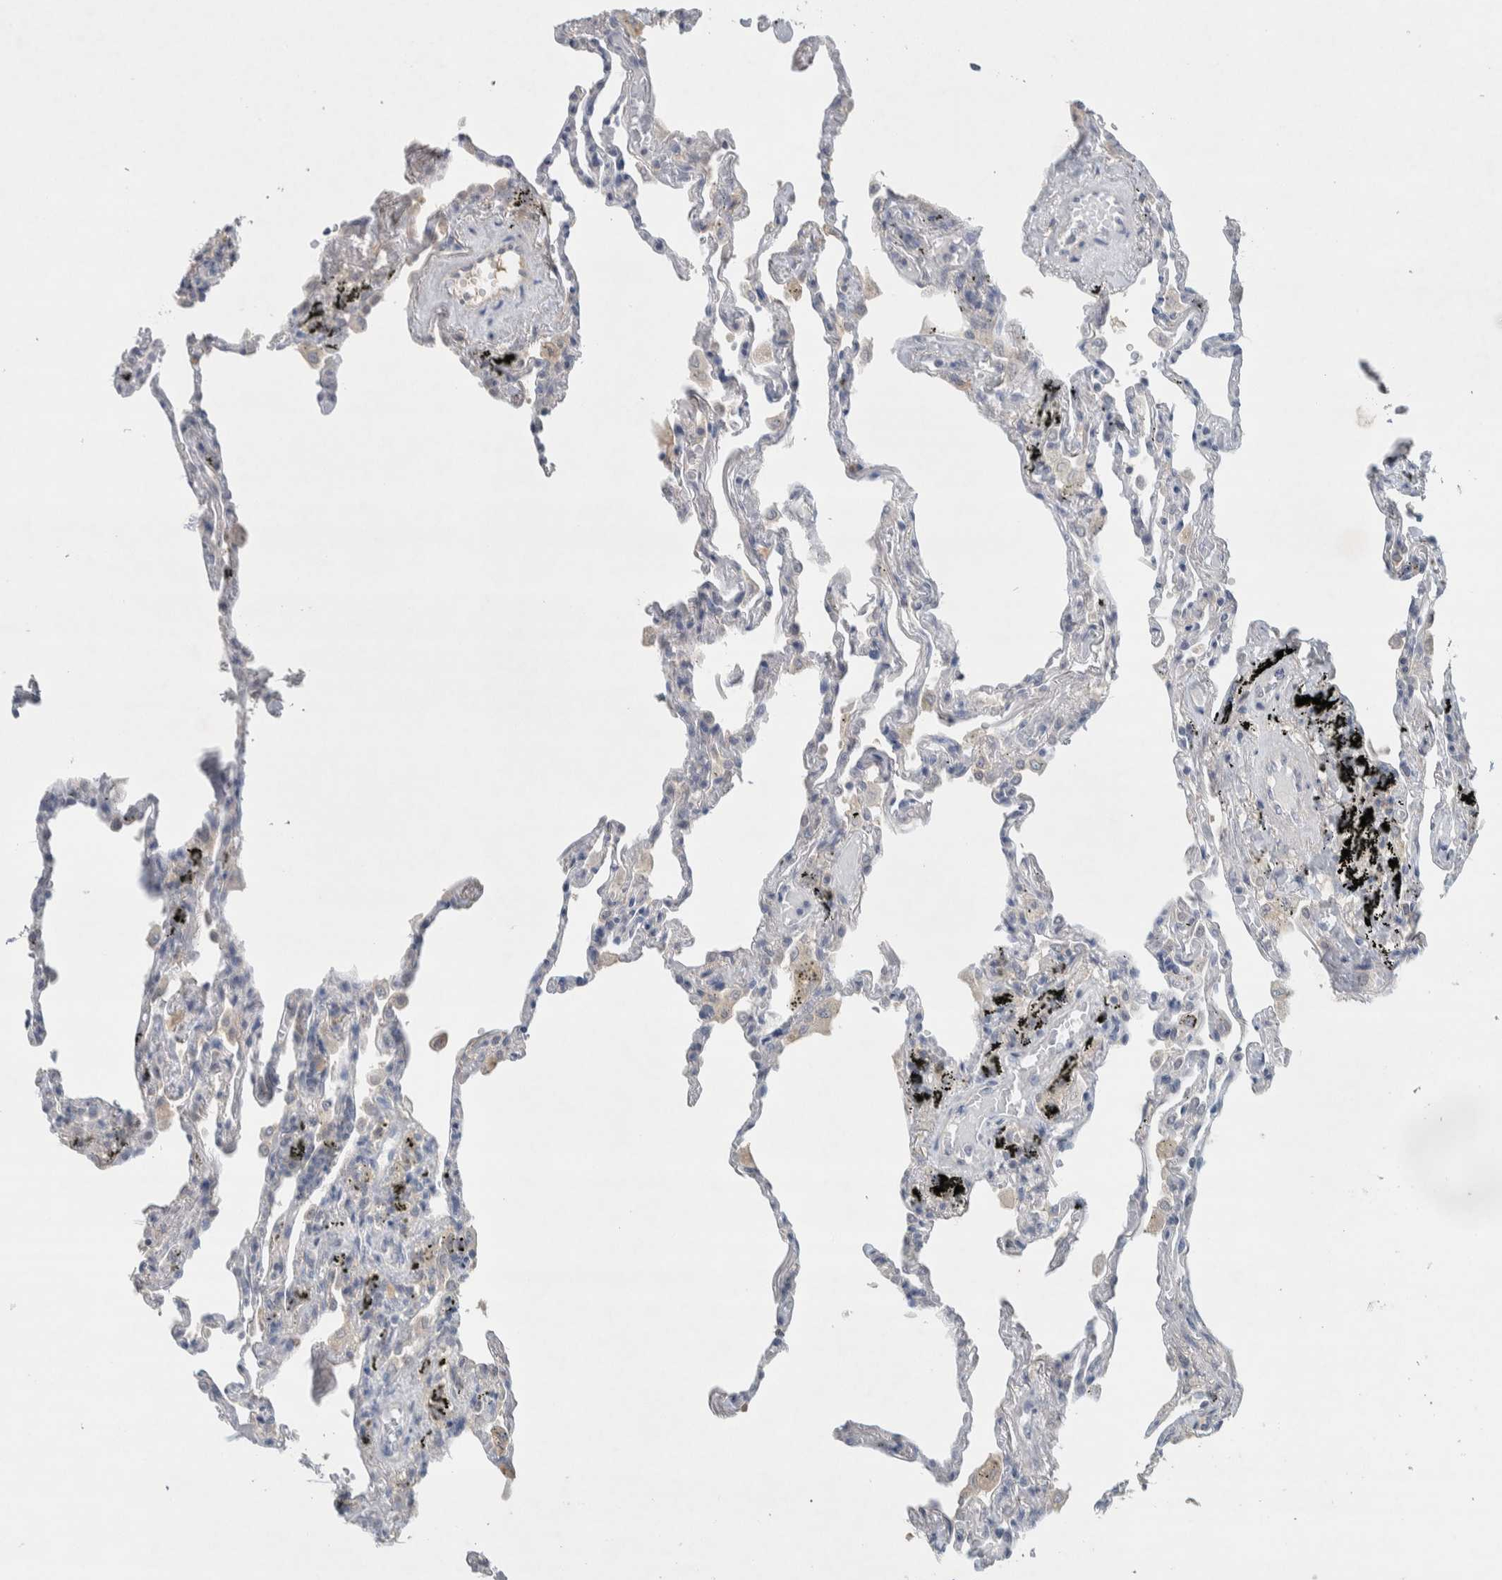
{"staining": {"intensity": "negative", "quantity": "none", "location": "none"}, "tissue": "lung", "cell_type": "Alveolar cells", "image_type": "normal", "snomed": [{"axis": "morphology", "description": "Normal tissue, NOS"}, {"axis": "topography", "description": "Lung"}], "caption": "This is an IHC micrograph of benign lung. There is no staining in alveolar cells.", "gene": "DEPTOR", "patient": {"sex": "male", "age": 59}}